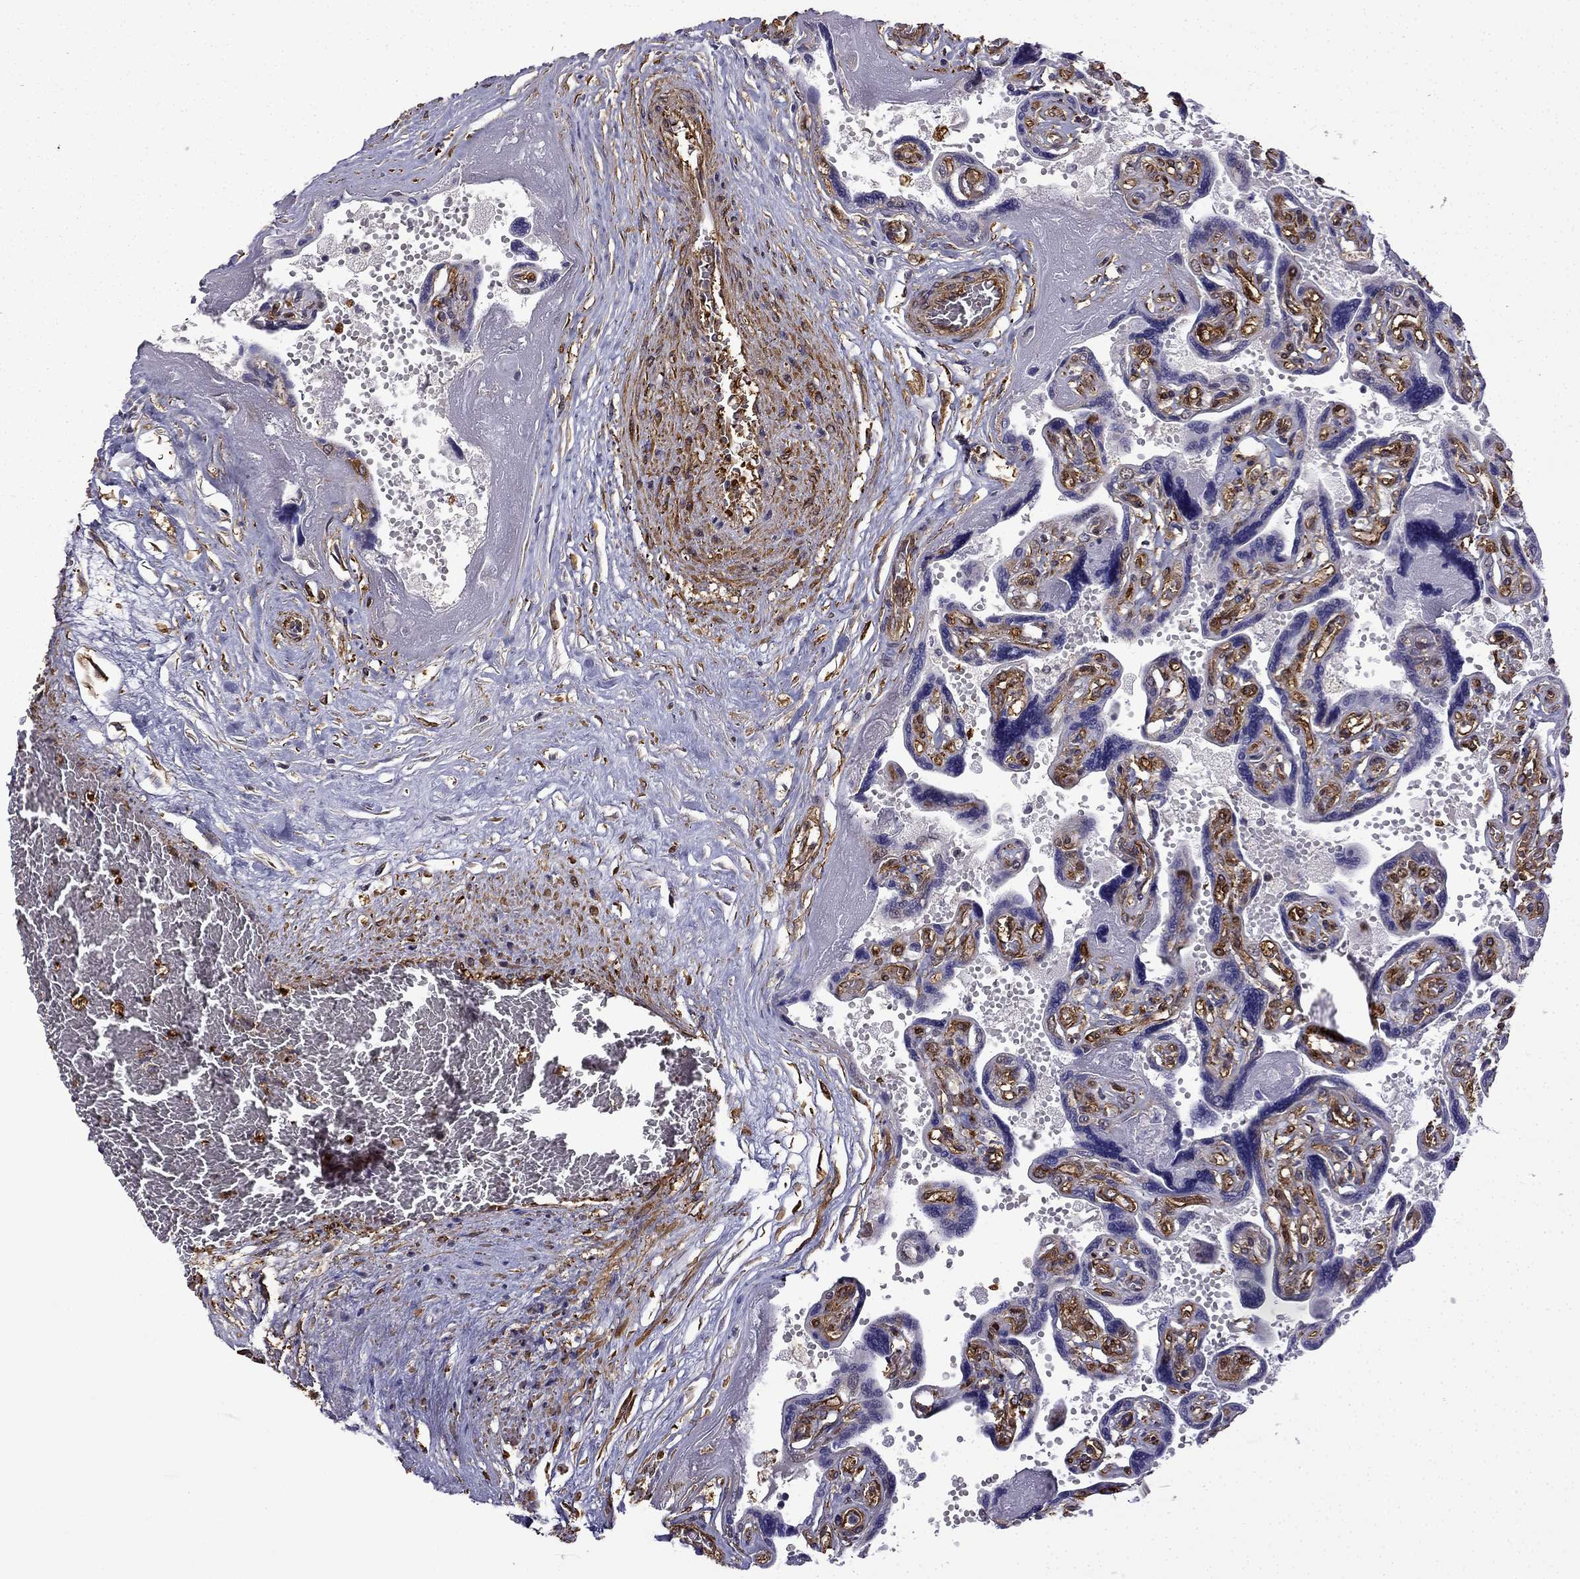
{"staining": {"intensity": "strong", "quantity": ">75%", "location": "cytoplasmic/membranous"}, "tissue": "placenta", "cell_type": "Decidual cells", "image_type": "normal", "snomed": [{"axis": "morphology", "description": "Normal tissue, NOS"}, {"axis": "topography", "description": "Placenta"}], "caption": "Immunohistochemistry staining of normal placenta, which exhibits high levels of strong cytoplasmic/membranous positivity in approximately >75% of decidual cells indicating strong cytoplasmic/membranous protein positivity. The staining was performed using DAB (3,3'-diaminobenzidine) (brown) for protein detection and nuclei were counterstained in hematoxylin (blue).", "gene": "MAP4", "patient": {"sex": "female", "age": 32}}